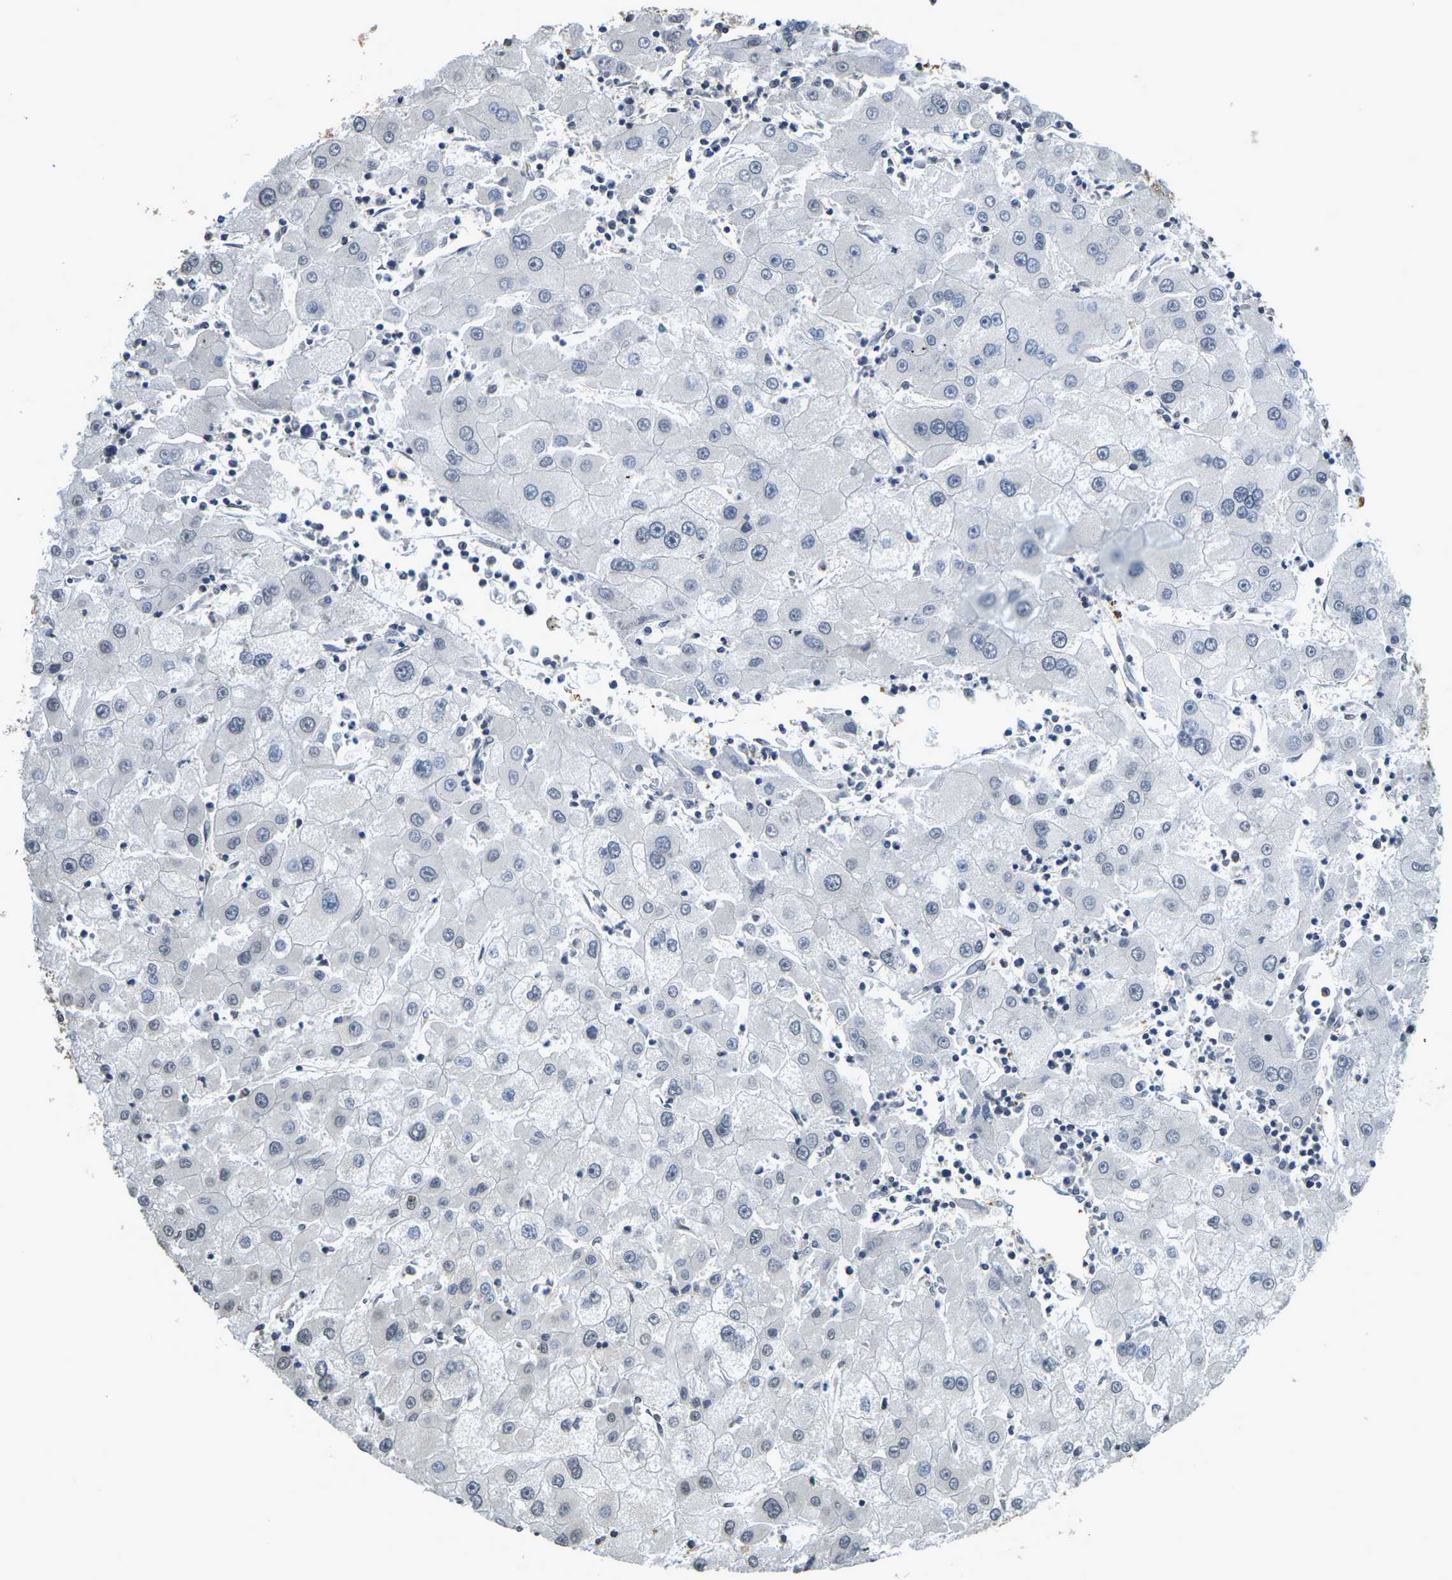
{"staining": {"intensity": "negative", "quantity": "none", "location": "none"}, "tissue": "liver cancer", "cell_type": "Tumor cells", "image_type": "cancer", "snomed": [{"axis": "morphology", "description": "Carcinoma, Hepatocellular, NOS"}, {"axis": "topography", "description": "Liver"}], "caption": "Hepatocellular carcinoma (liver) was stained to show a protein in brown. There is no significant positivity in tumor cells. Nuclei are stained in blue.", "gene": "CAST", "patient": {"sex": "male", "age": 72}}